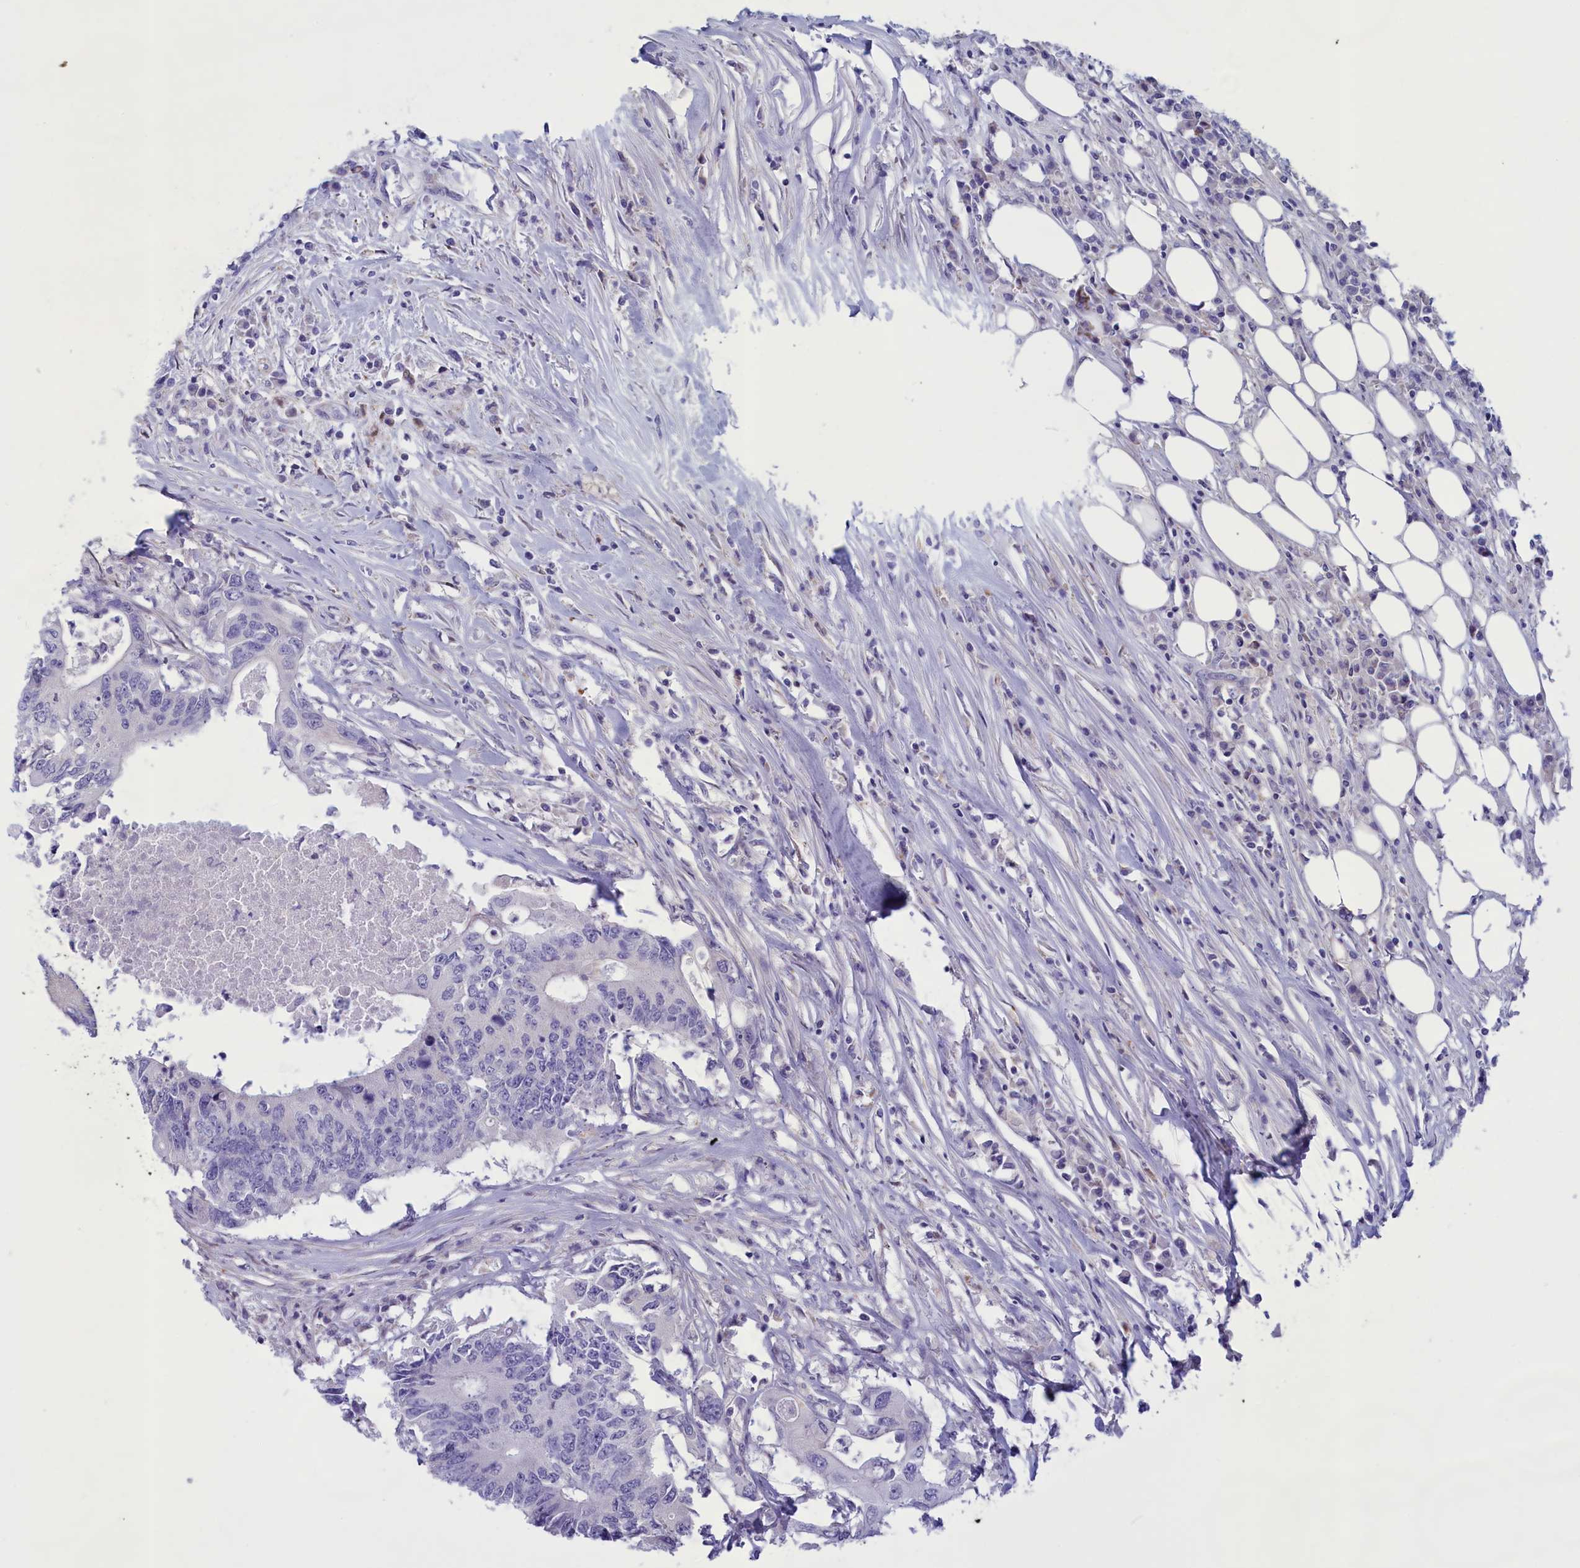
{"staining": {"intensity": "negative", "quantity": "none", "location": "none"}, "tissue": "colorectal cancer", "cell_type": "Tumor cells", "image_type": "cancer", "snomed": [{"axis": "morphology", "description": "Adenocarcinoma, NOS"}, {"axis": "topography", "description": "Colon"}], "caption": "DAB immunohistochemical staining of colorectal cancer reveals no significant positivity in tumor cells.", "gene": "CORO2A", "patient": {"sex": "male", "age": 71}}